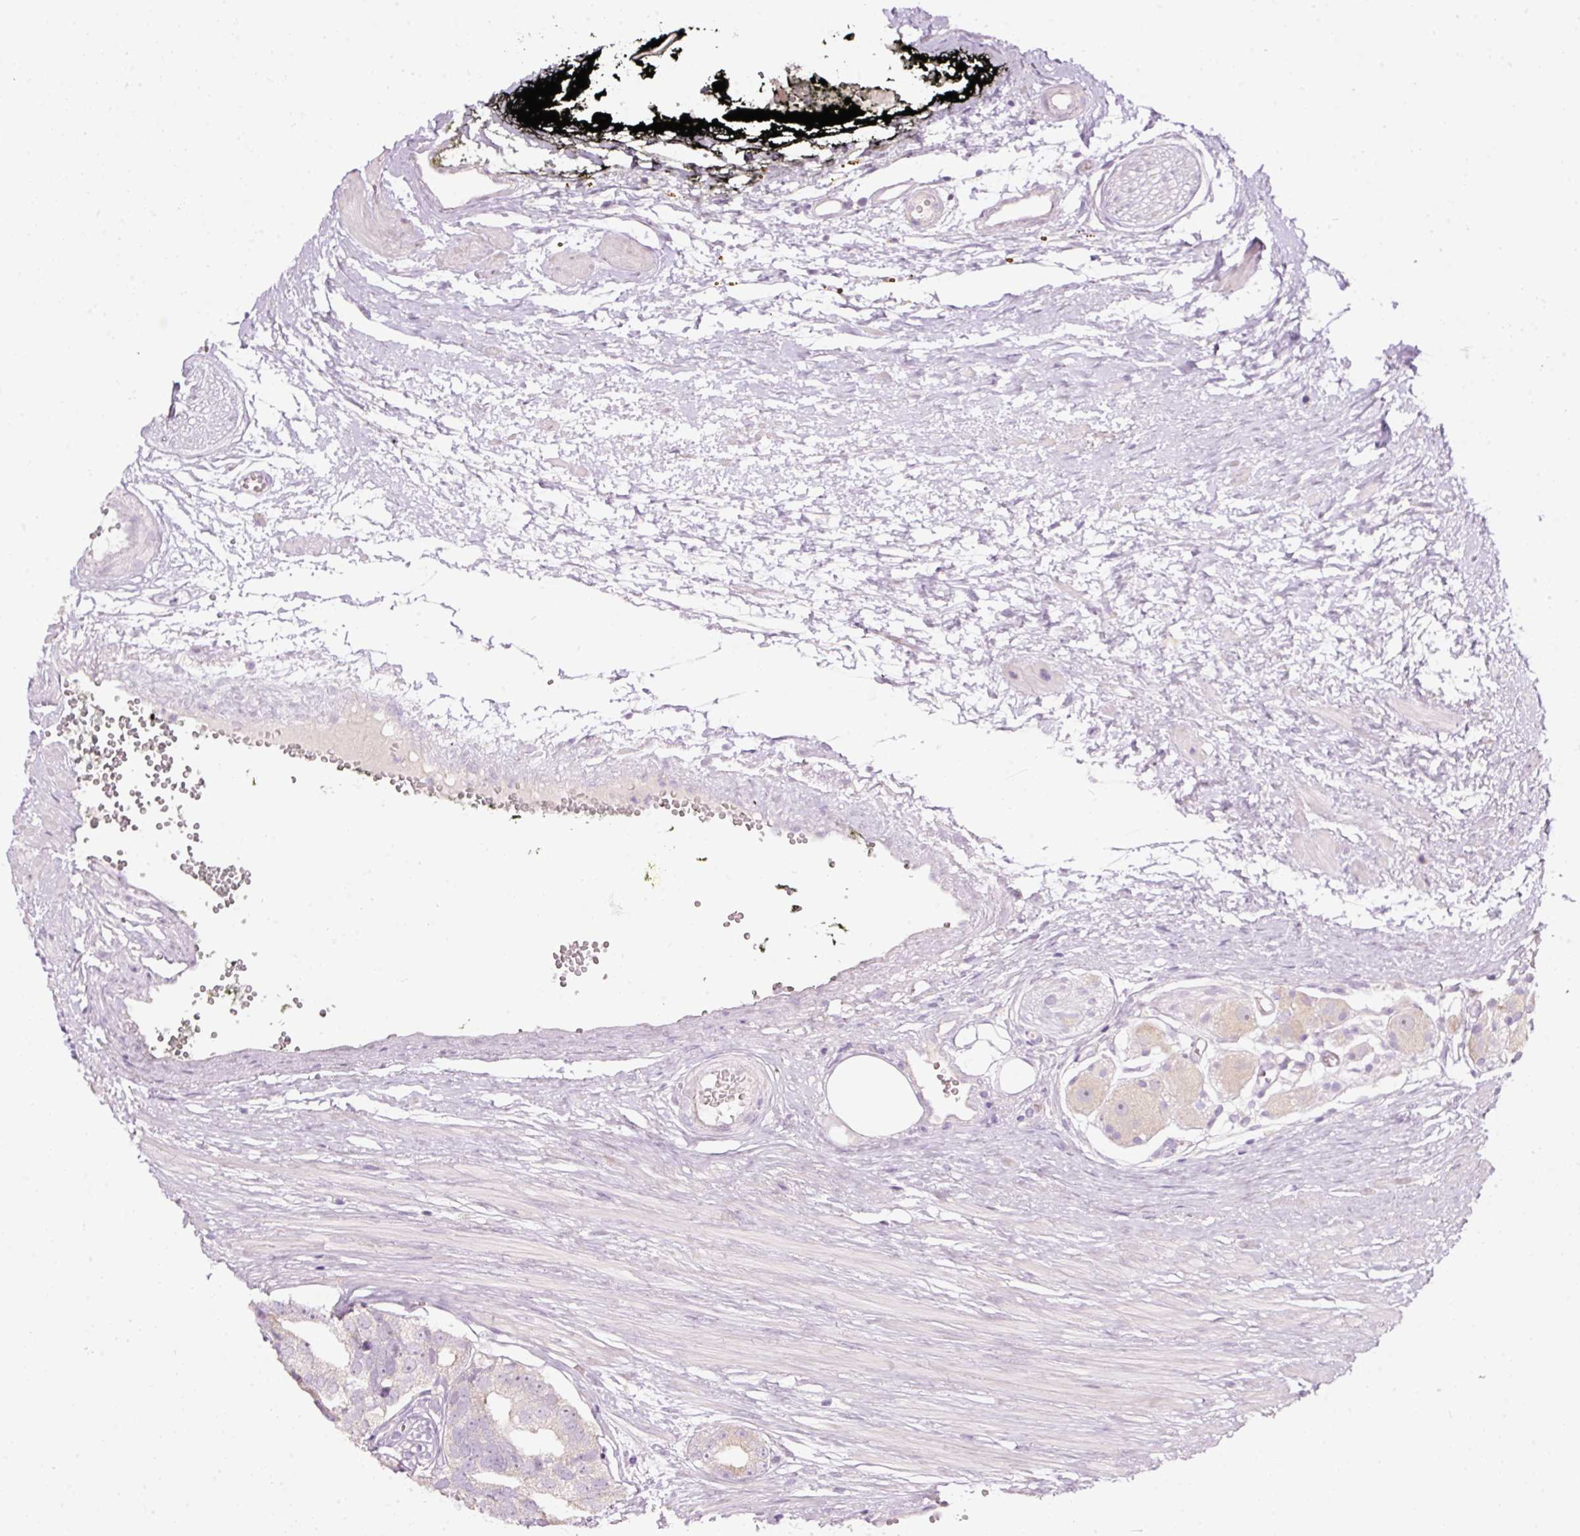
{"staining": {"intensity": "negative", "quantity": "none", "location": "none"}, "tissue": "prostate cancer", "cell_type": "Tumor cells", "image_type": "cancer", "snomed": [{"axis": "morphology", "description": "Adenocarcinoma, High grade"}, {"axis": "topography", "description": "Prostate"}], "caption": "A micrograph of human prostate cancer (adenocarcinoma (high-grade)) is negative for staining in tumor cells.", "gene": "RSPO2", "patient": {"sex": "male", "age": 71}}